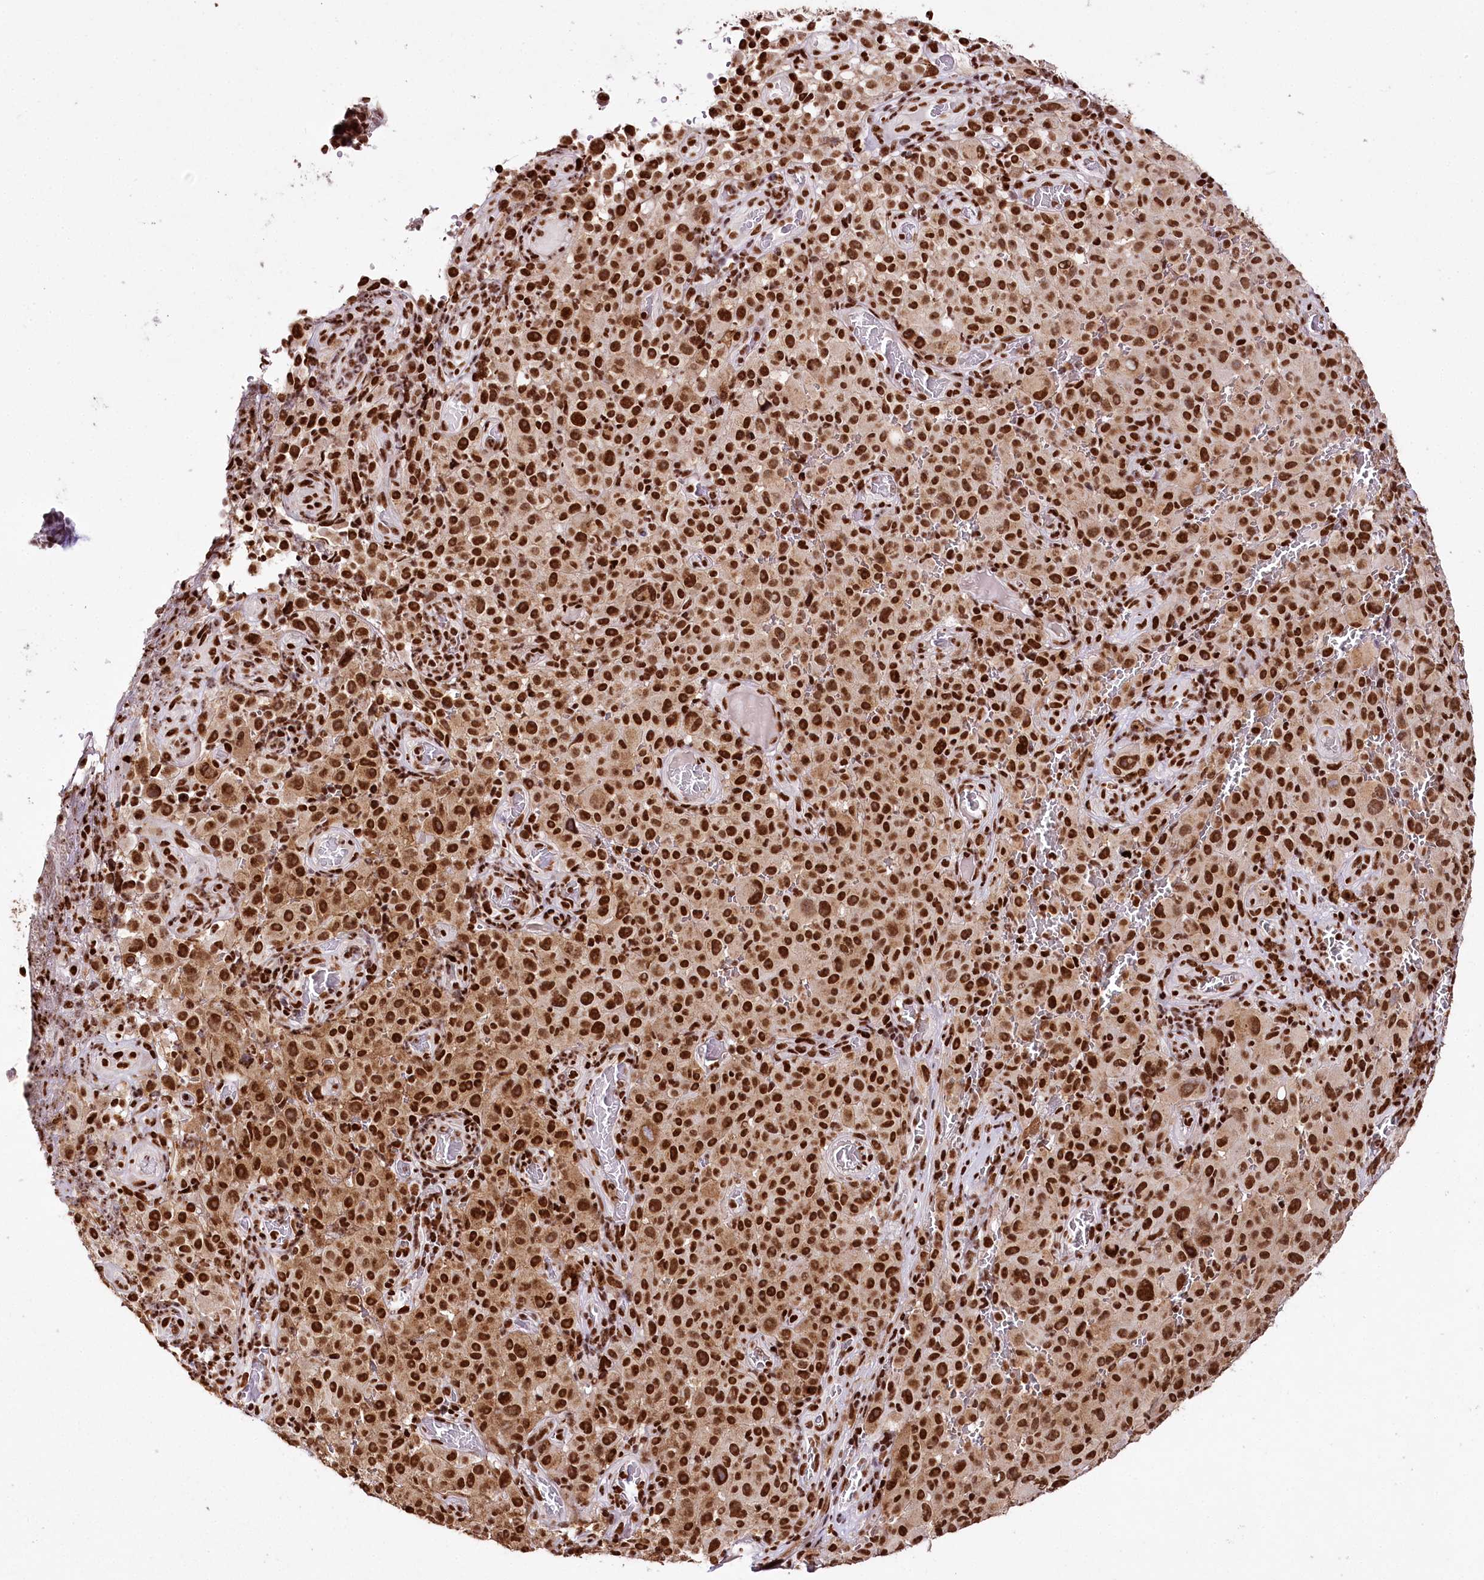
{"staining": {"intensity": "strong", "quantity": ">75%", "location": "cytoplasmic/membranous,nuclear"}, "tissue": "melanoma", "cell_type": "Tumor cells", "image_type": "cancer", "snomed": [{"axis": "morphology", "description": "Malignant melanoma, NOS"}, {"axis": "topography", "description": "Skin"}], "caption": "Melanoma tissue reveals strong cytoplasmic/membranous and nuclear expression in about >75% of tumor cells, visualized by immunohistochemistry. (DAB IHC, brown staining for protein, blue staining for nuclei).", "gene": "SMARCE1", "patient": {"sex": "female", "age": 82}}